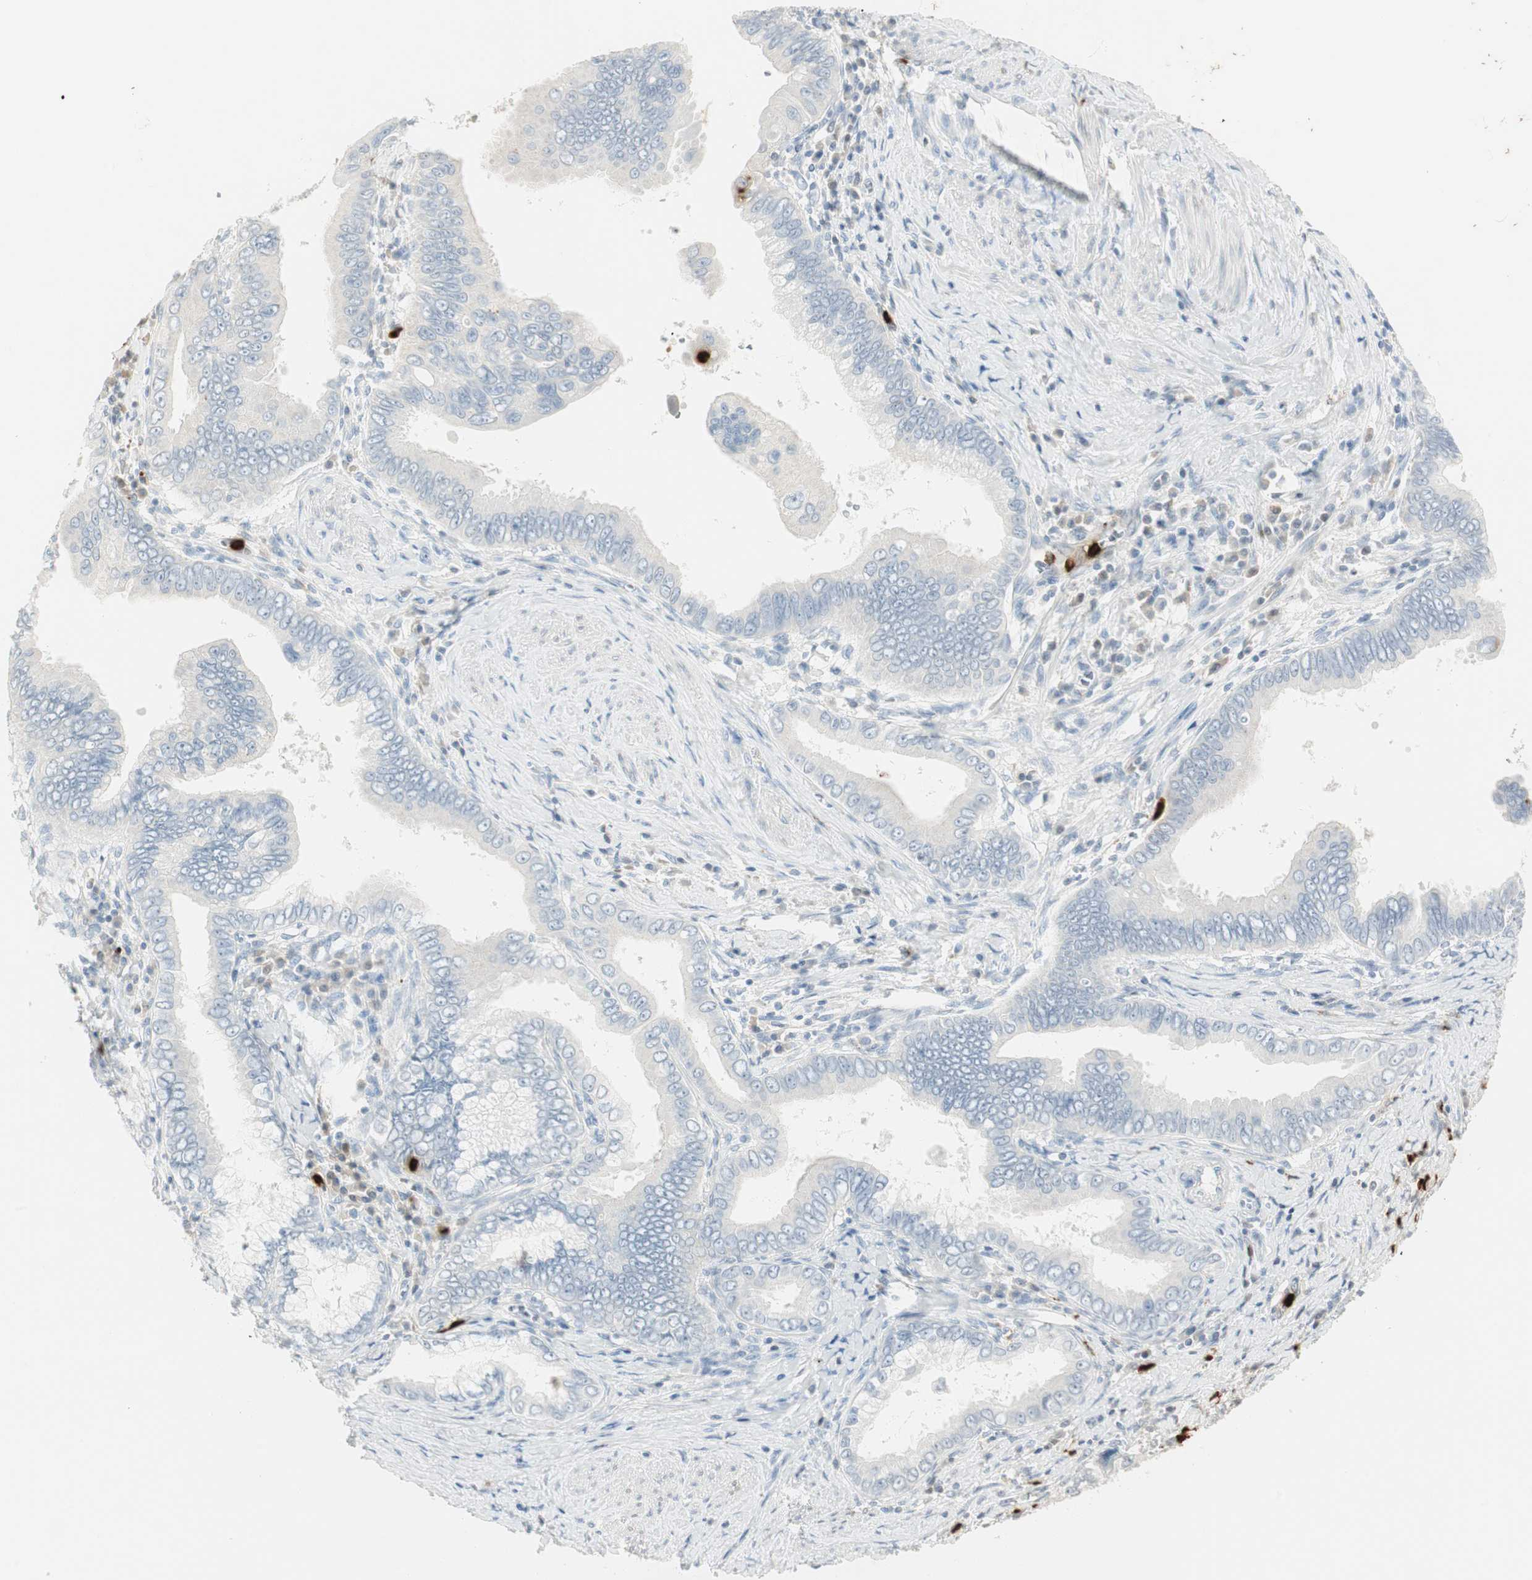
{"staining": {"intensity": "negative", "quantity": "none", "location": "none"}, "tissue": "pancreatic cancer", "cell_type": "Tumor cells", "image_type": "cancer", "snomed": [{"axis": "morphology", "description": "Normal tissue, NOS"}, {"axis": "topography", "description": "Lymph node"}], "caption": "Protein analysis of pancreatic cancer reveals no significant positivity in tumor cells. (DAB (3,3'-diaminobenzidine) immunohistochemistry with hematoxylin counter stain).", "gene": "PRTN3", "patient": {"sex": "male", "age": 50}}